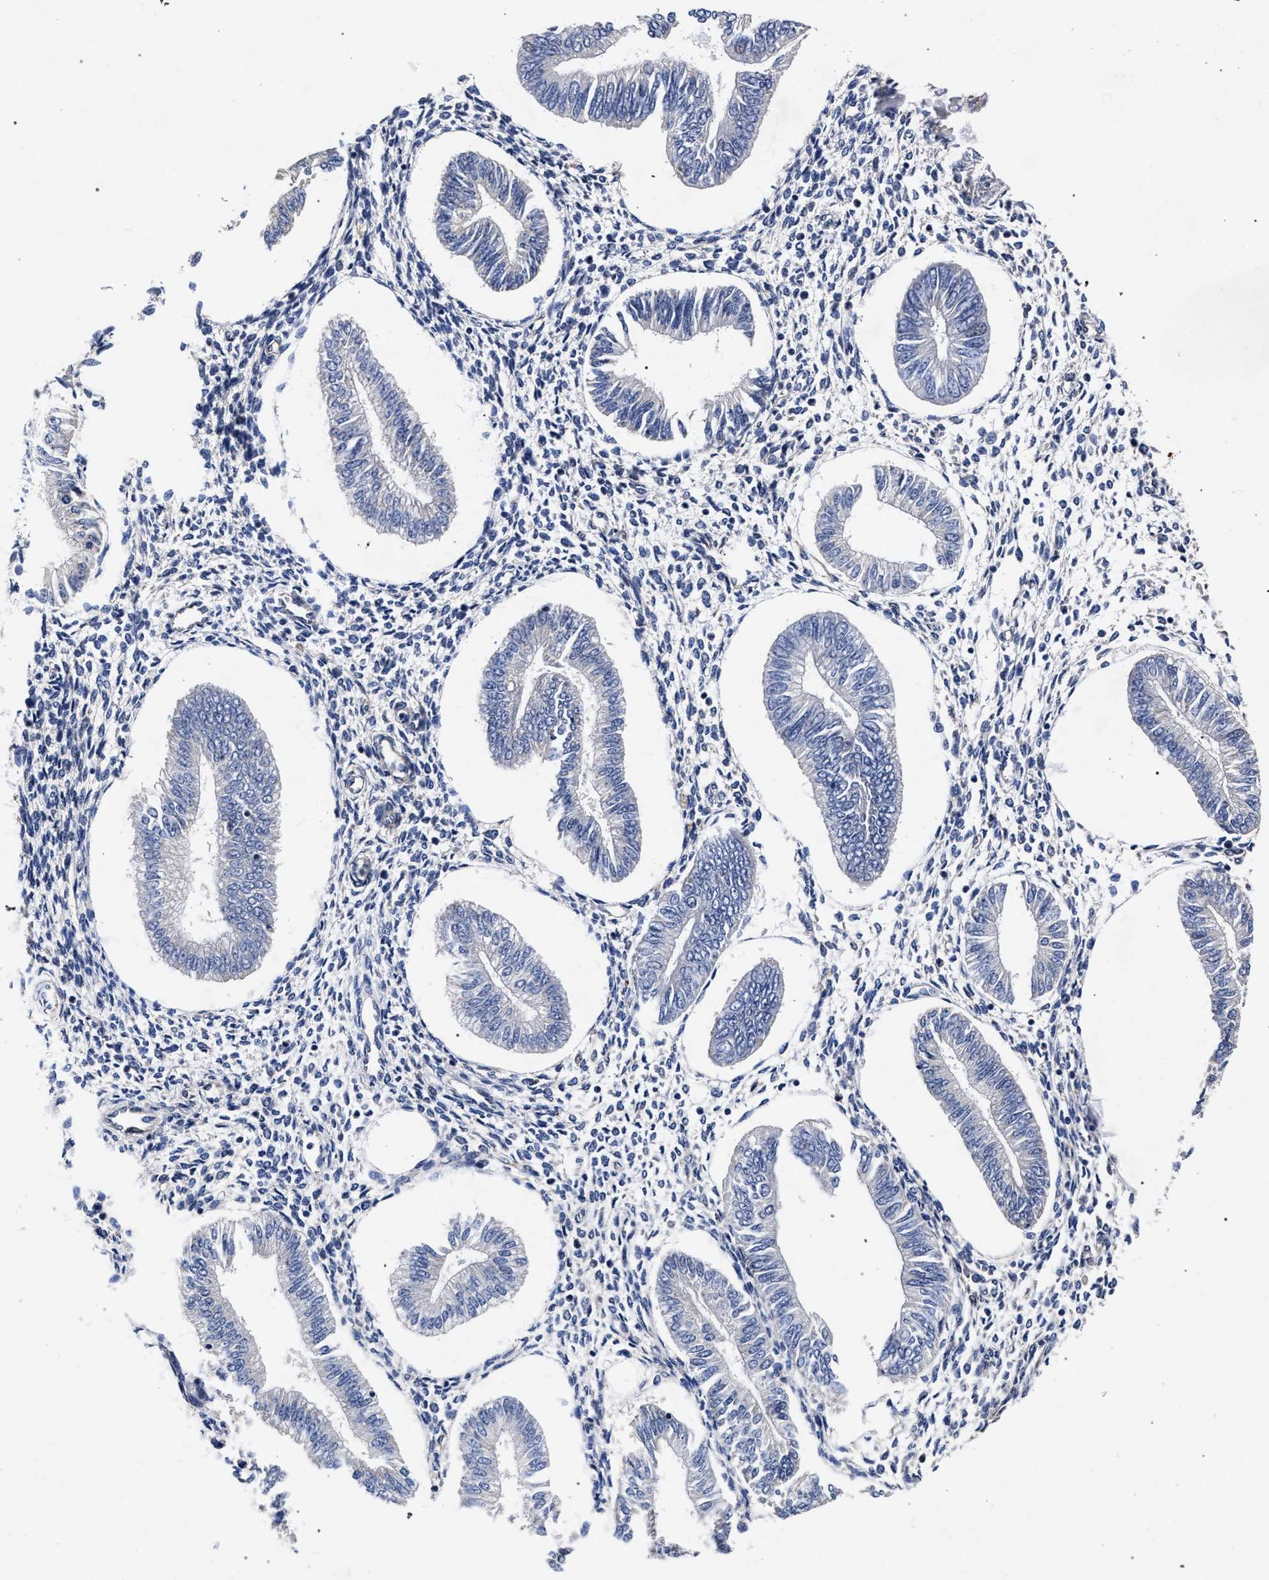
{"staining": {"intensity": "weak", "quantity": "<25%", "location": "cytoplasmic/membranous"}, "tissue": "endometrium", "cell_type": "Cells in endometrial stroma", "image_type": "normal", "snomed": [{"axis": "morphology", "description": "Normal tissue, NOS"}, {"axis": "topography", "description": "Endometrium"}], "caption": "Immunohistochemistry of unremarkable endometrium reveals no positivity in cells in endometrial stroma. (Stains: DAB immunohistochemistry with hematoxylin counter stain, Microscopy: brightfield microscopy at high magnification).", "gene": "CFAP95", "patient": {"sex": "female", "age": 50}}